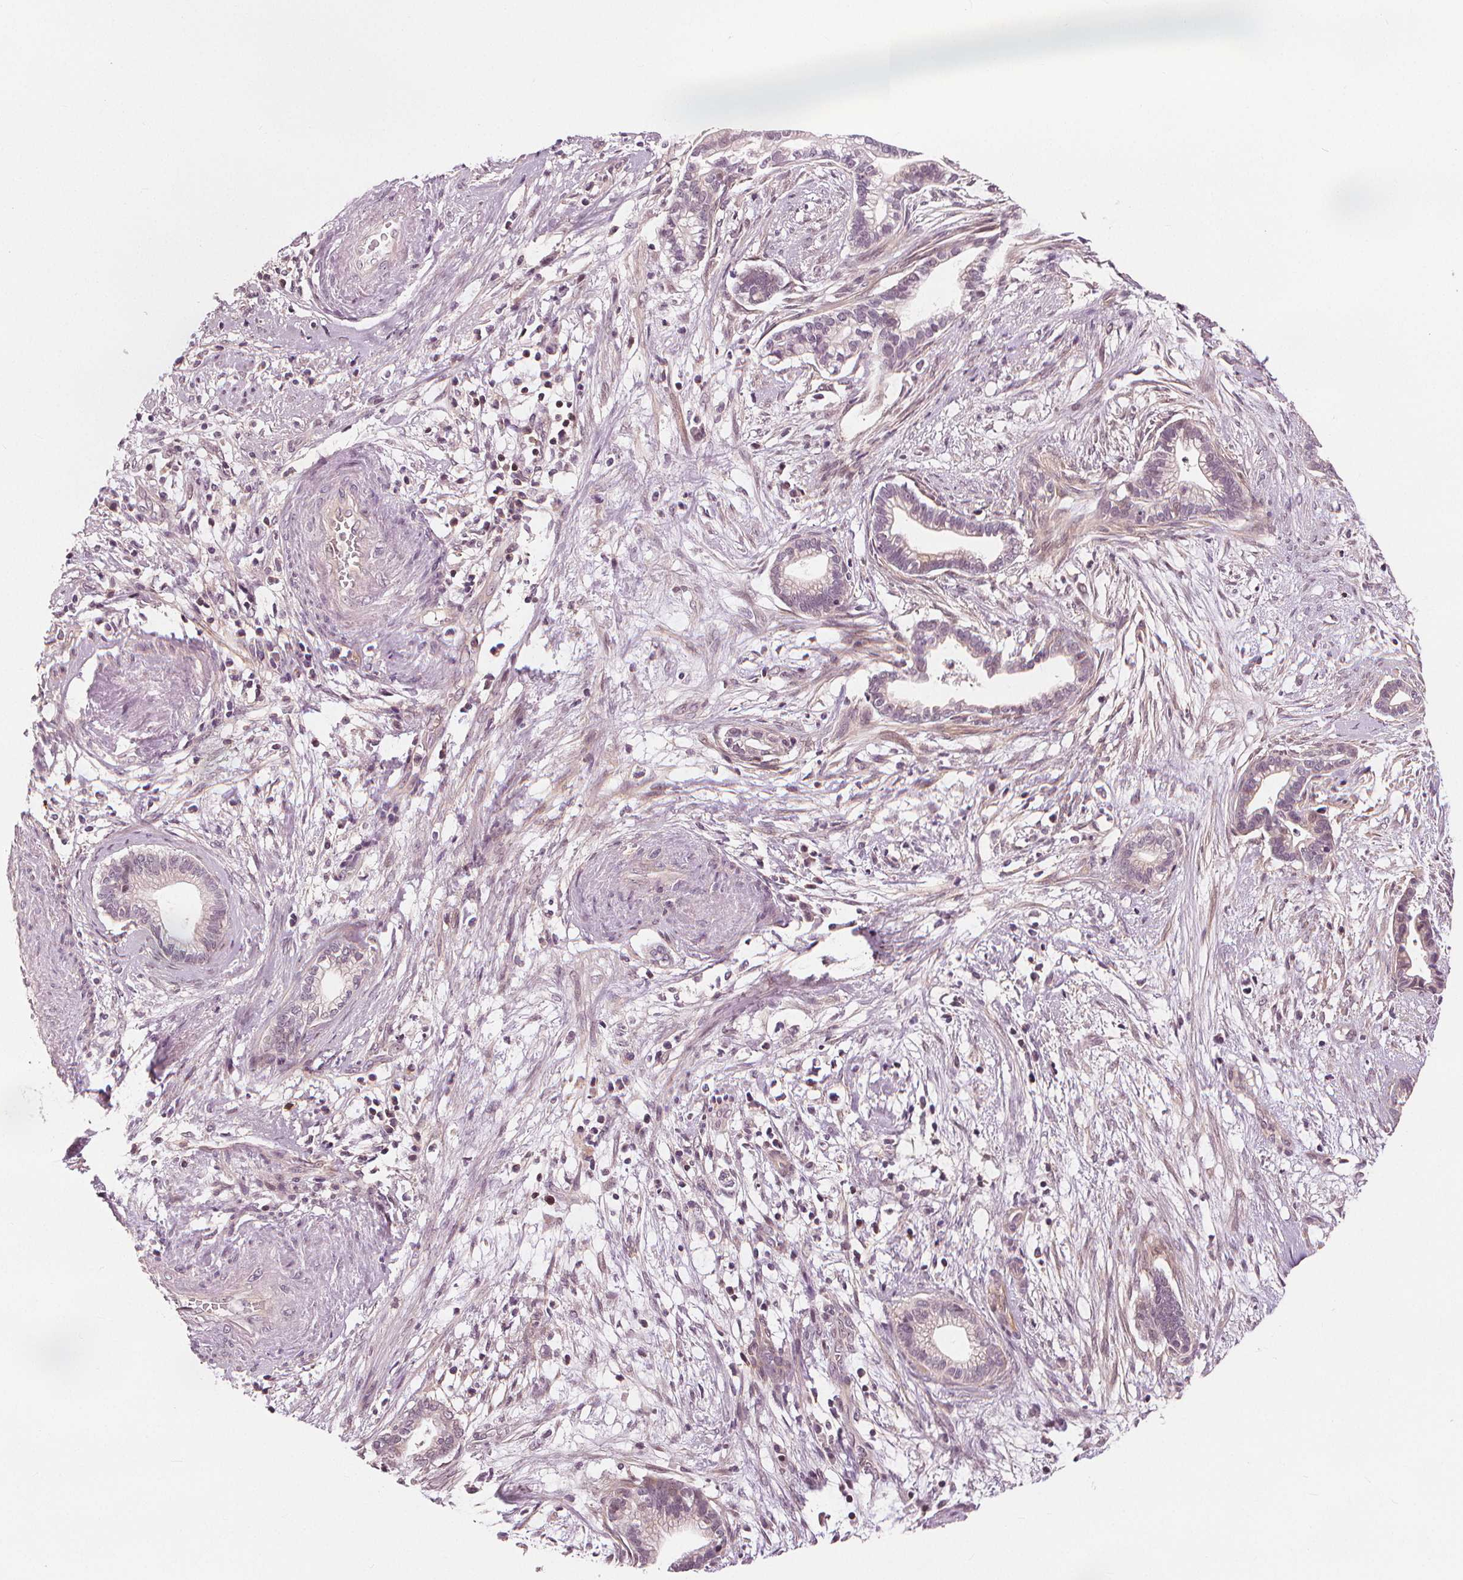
{"staining": {"intensity": "negative", "quantity": "none", "location": "none"}, "tissue": "cervical cancer", "cell_type": "Tumor cells", "image_type": "cancer", "snomed": [{"axis": "morphology", "description": "Adenocarcinoma, NOS"}, {"axis": "topography", "description": "Cervix"}], "caption": "Protein analysis of adenocarcinoma (cervical) displays no significant positivity in tumor cells.", "gene": "SLC34A1", "patient": {"sex": "female", "age": 62}}